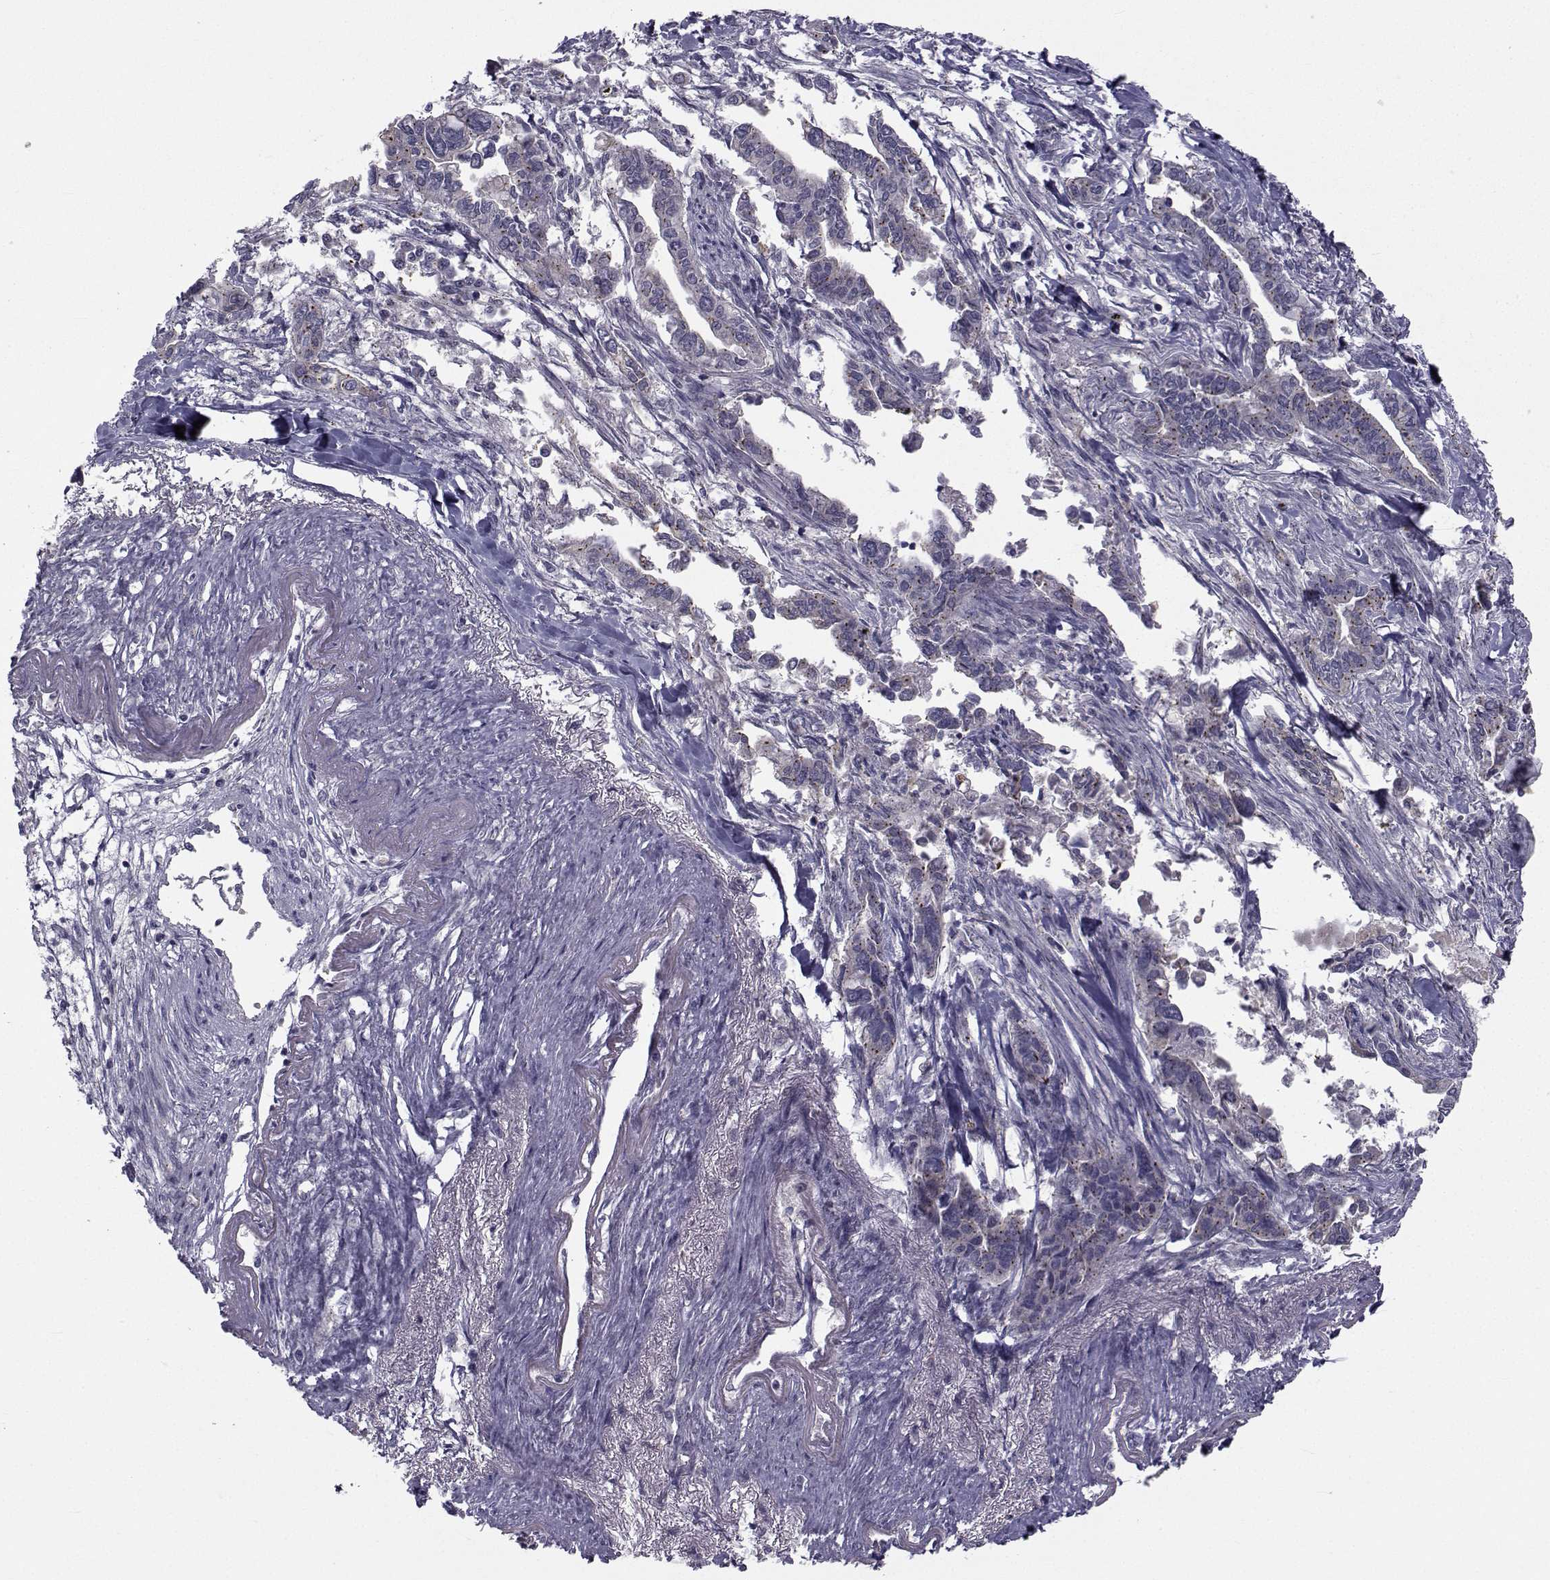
{"staining": {"intensity": "negative", "quantity": "none", "location": "none"}, "tissue": "pancreatic cancer", "cell_type": "Tumor cells", "image_type": "cancer", "snomed": [{"axis": "morphology", "description": "Adenocarcinoma, NOS"}, {"axis": "topography", "description": "Pancreas"}], "caption": "Pancreatic cancer was stained to show a protein in brown. There is no significant staining in tumor cells. (Stains: DAB (3,3'-diaminobenzidine) immunohistochemistry (IHC) with hematoxylin counter stain, Microscopy: brightfield microscopy at high magnification).", "gene": "ANGPT1", "patient": {"sex": "male", "age": 60}}